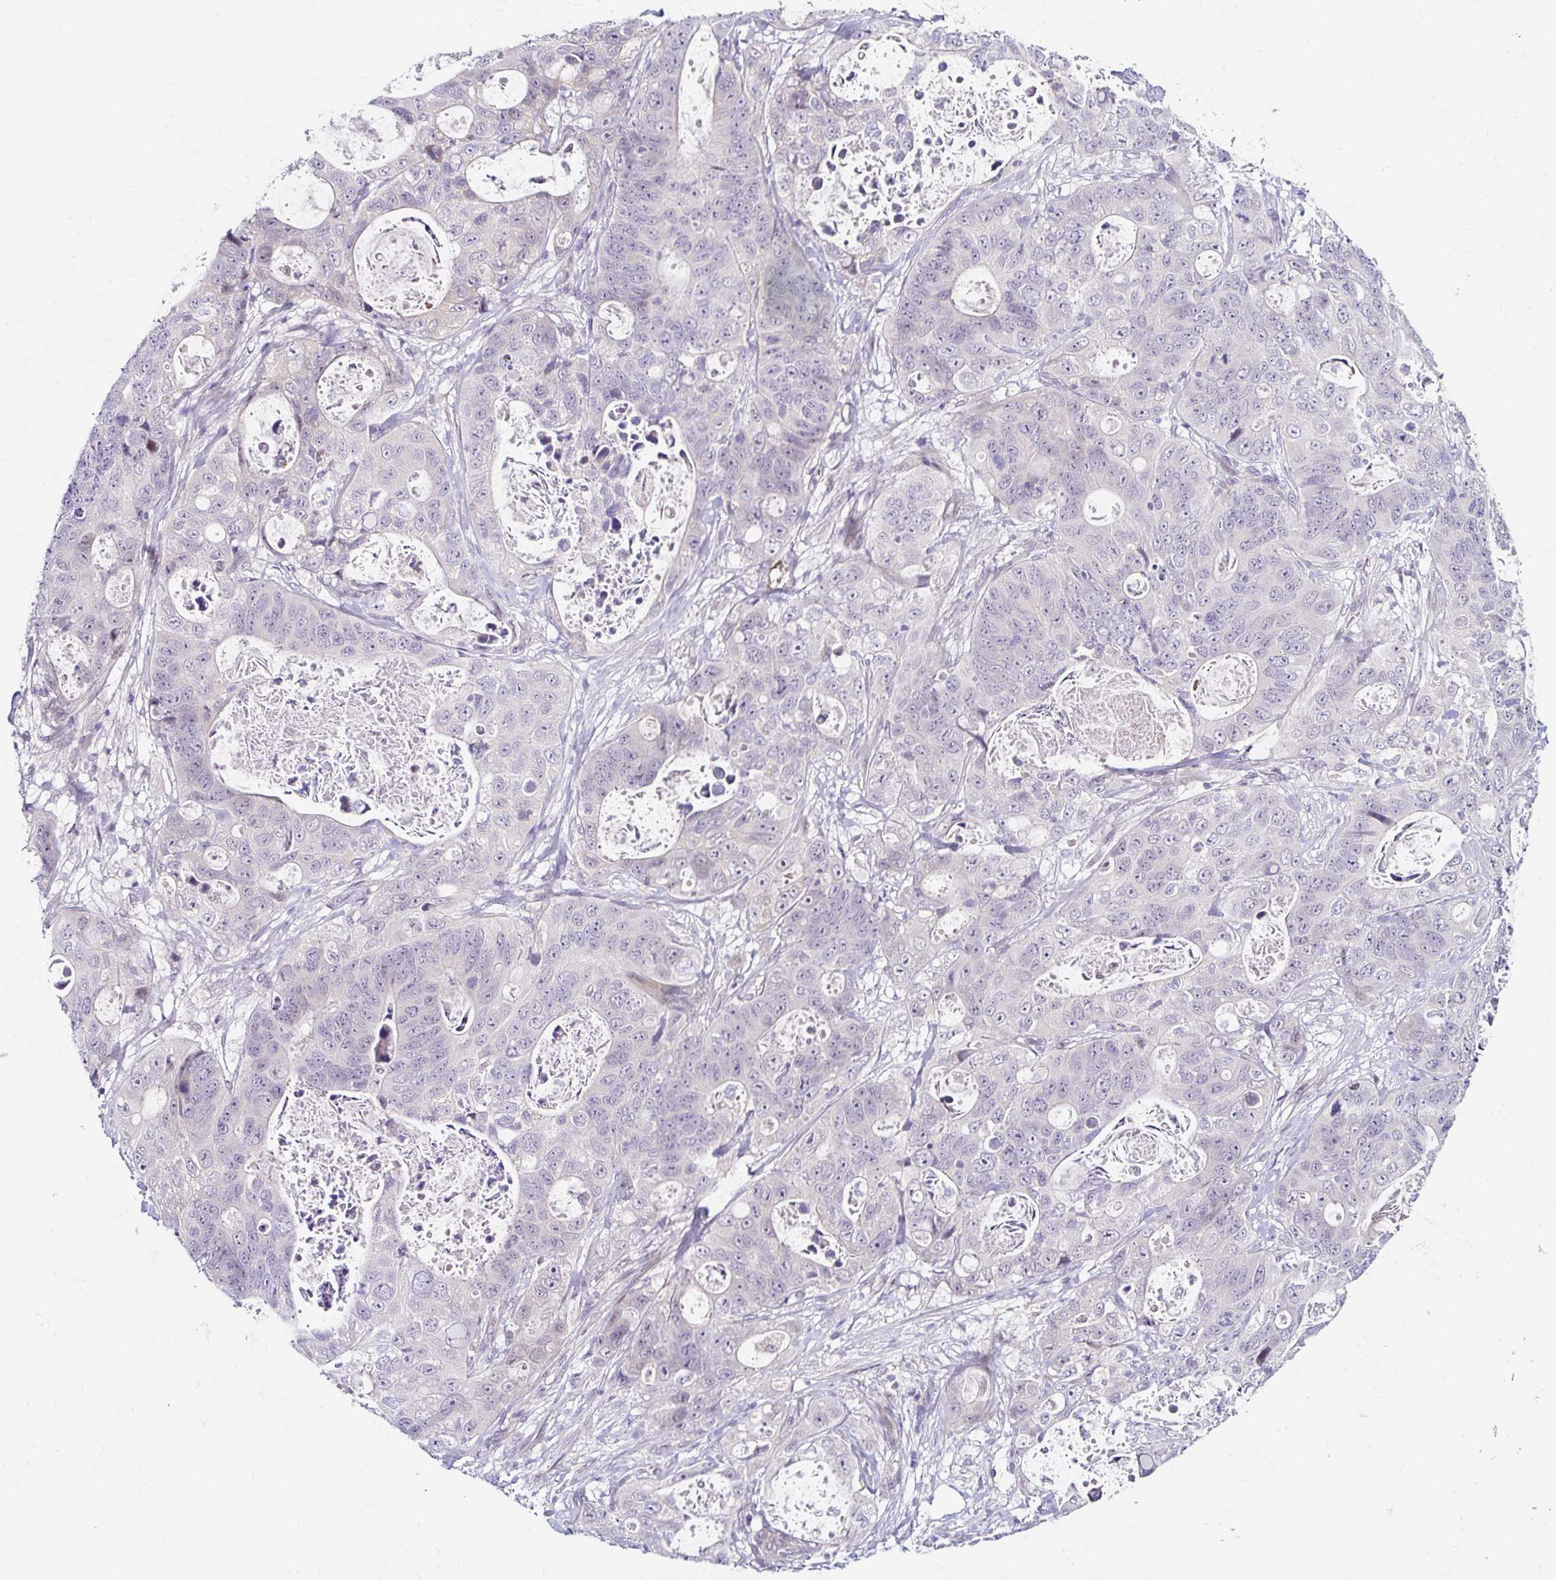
{"staining": {"intensity": "negative", "quantity": "none", "location": "none"}, "tissue": "stomach cancer", "cell_type": "Tumor cells", "image_type": "cancer", "snomed": [{"axis": "morphology", "description": "Normal tissue, NOS"}, {"axis": "morphology", "description": "Adenocarcinoma, NOS"}, {"axis": "topography", "description": "Stomach"}], "caption": "Histopathology image shows no protein expression in tumor cells of stomach cancer tissue.", "gene": "GUCY1A1", "patient": {"sex": "female", "age": 89}}